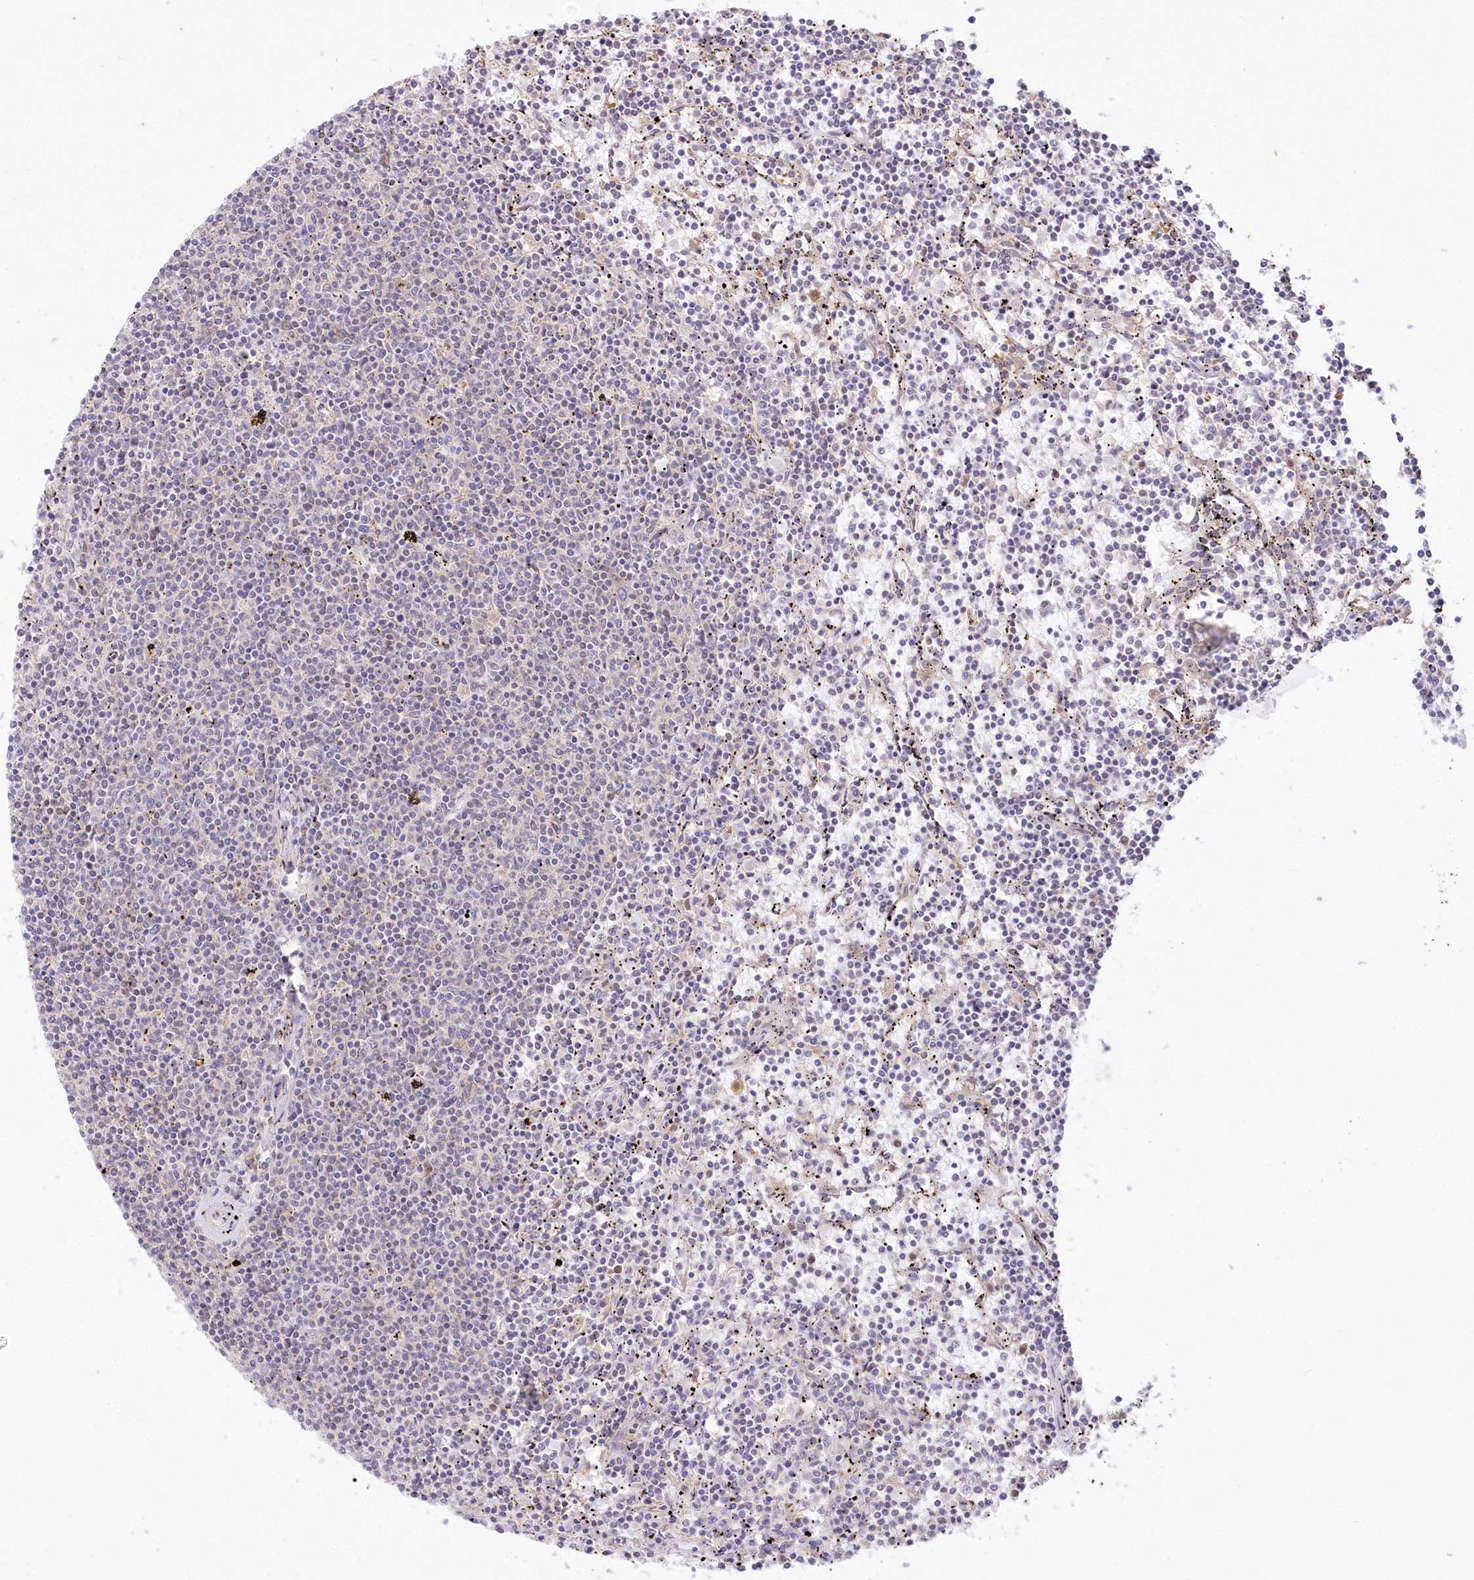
{"staining": {"intensity": "negative", "quantity": "none", "location": "none"}, "tissue": "lymphoma", "cell_type": "Tumor cells", "image_type": "cancer", "snomed": [{"axis": "morphology", "description": "Malignant lymphoma, non-Hodgkin's type, Low grade"}, {"axis": "topography", "description": "Spleen"}], "caption": "Human malignant lymphoma, non-Hodgkin's type (low-grade) stained for a protein using immunohistochemistry exhibits no staining in tumor cells.", "gene": "RNPEP", "patient": {"sex": "female", "age": 50}}